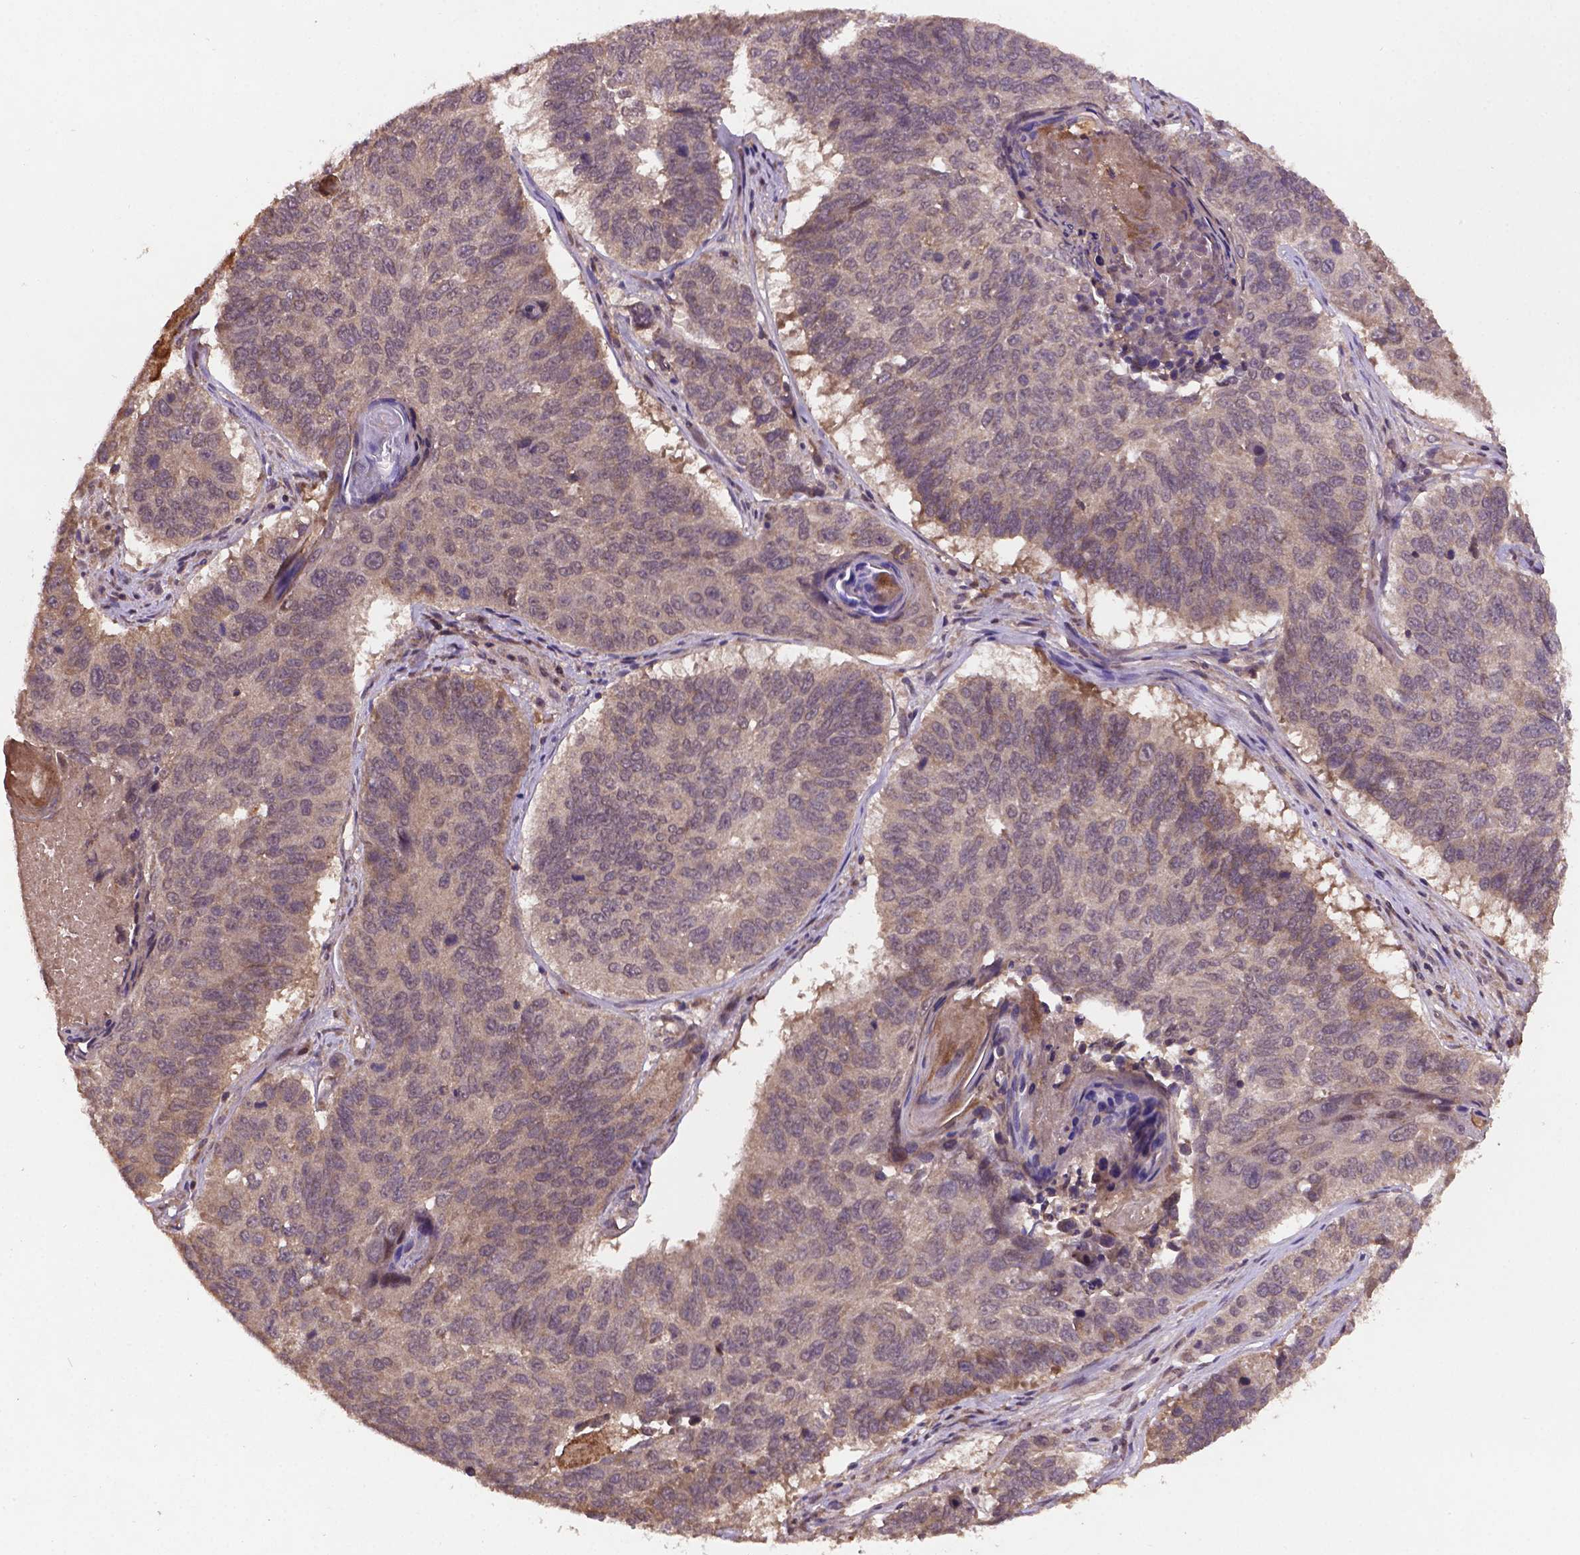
{"staining": {"intensity": "negative", "quantity": "none", "location": "none"}, "tissue": "lung cancer", "cell_type": "Tumor cells", "image_type": "cancer", "snomed": [{"axis": "morphology", "description": "Squamous cell carcinoma, NOS"}, {"axis": "topography", "description": "Lung"}], "caption": "An immunohistochemistry (IHC) micrograph of squamous cell carcinoma (lung) is shown. There is no staining in tumor cells of squamous cell carcinoma (lung).", "gene": "NIPAL2", "patient": {"sex": "male", "age": 73}}